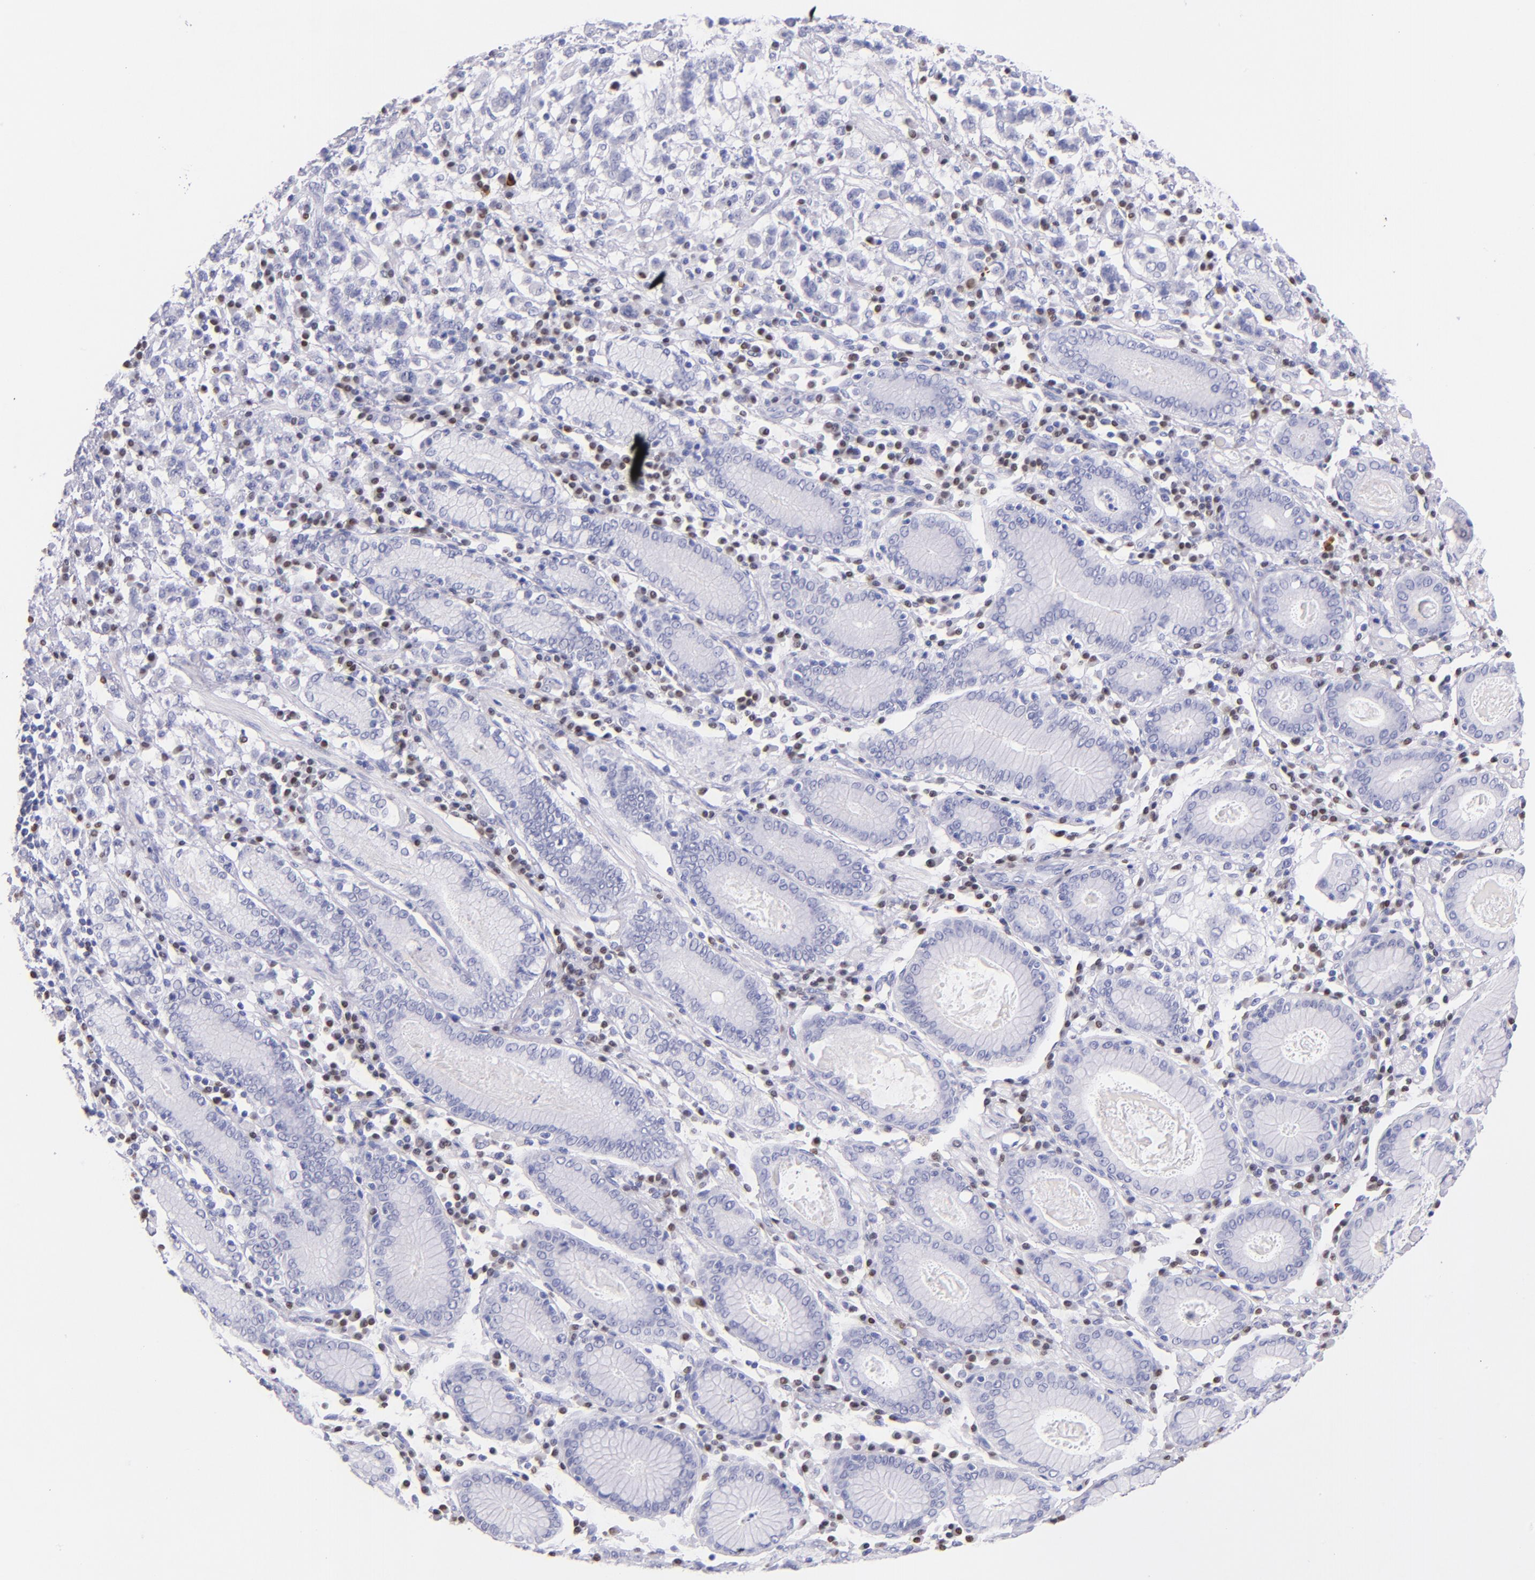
{"staining": {"intensity": "negative", "quantity": "none", "location": "none"}, "tissue": "stomach cancer", "cell_type": "Tumor cells", "image_type": "cancer", "snomed": [{"axis": "morphology", "description": "Adenocarcinoma, NOS"}, {"axis": "topography", "description": "Stomach, lower"}], "caption": "Tumor cells show no significant protein positivity in stomach cancer (adenocarcinoma).", "gene": "IRF4", "patient": {"sex": "male", "age": 88}}